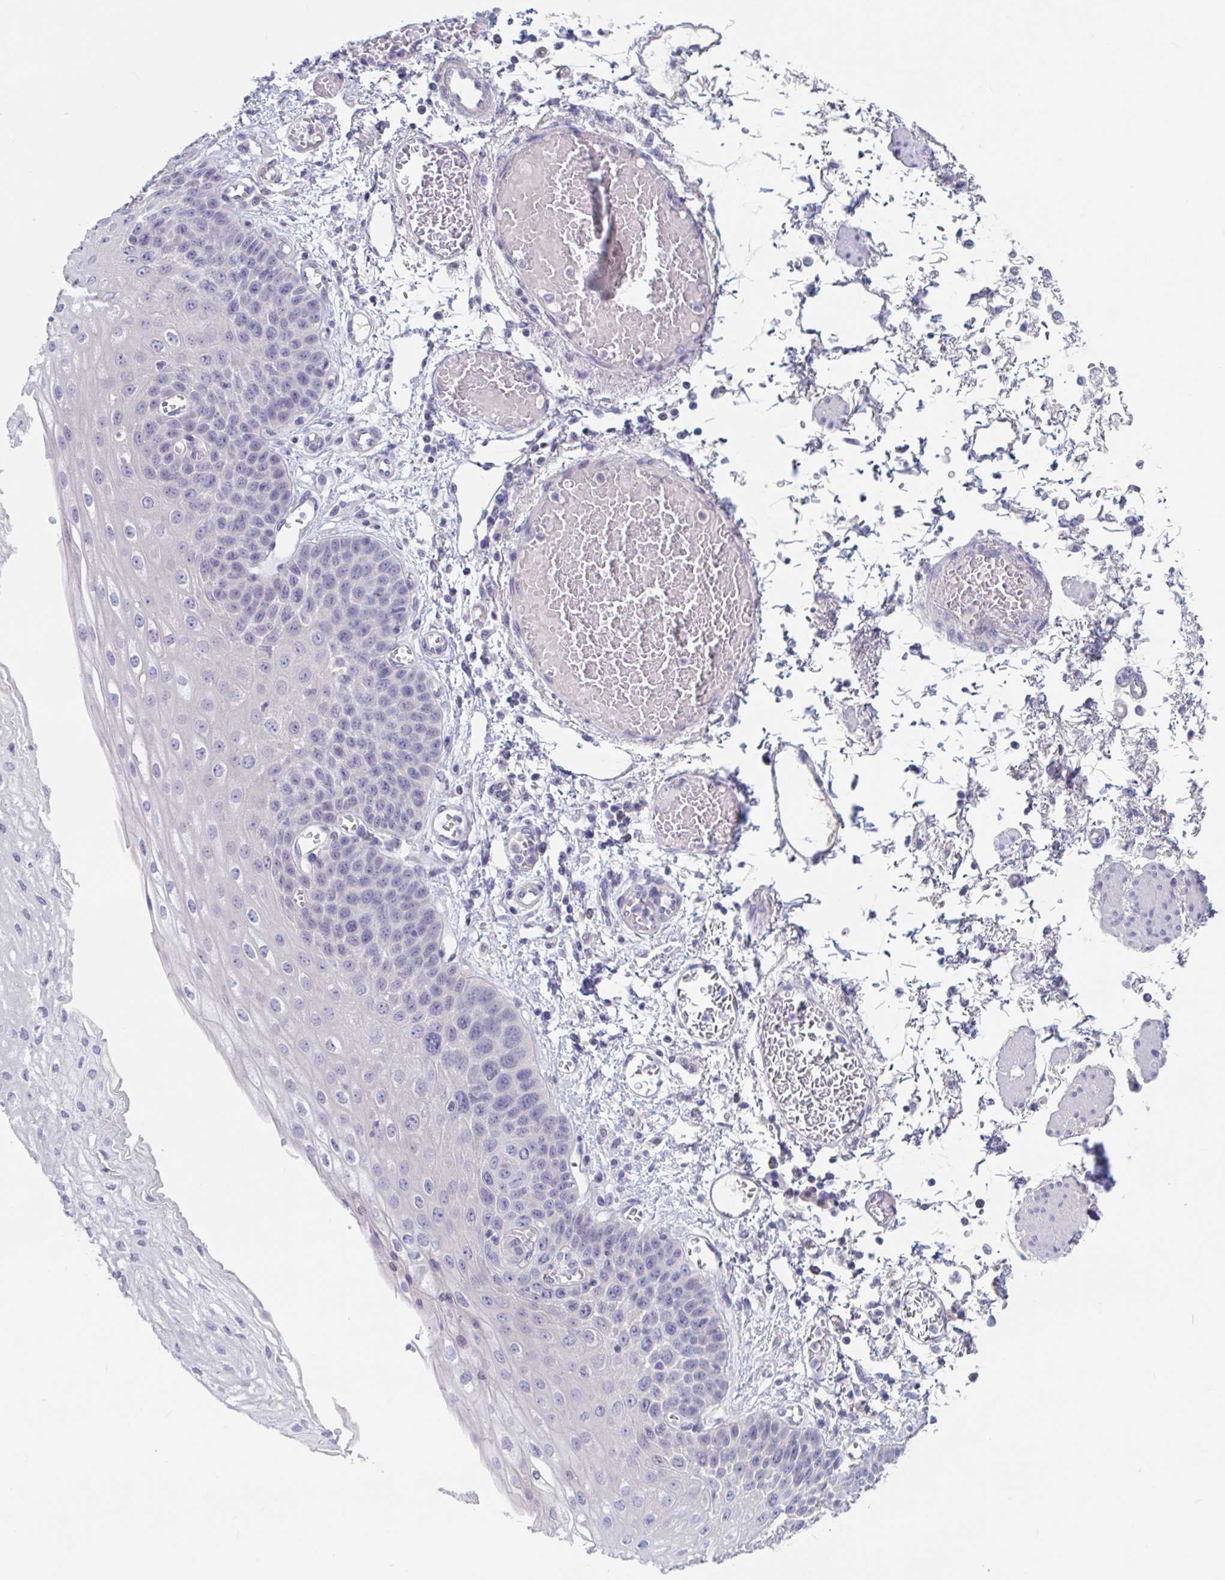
{"staining": {"intensity": "negative", "quantity": "none", "location": "none"}, "tissue": "esophagus", "cell_type": "Squamous epithelial cells", "image_type": "normal", "snomed": [{"axis": "morphology", "description": "Normal tissue, NOS"}, {"axis": "morphology", "description": "Adenocarcinoma, NOS"}, {"axis": "topography", "description": "Esophagus"}], "caption": "DAB (3,3'-diaminobenzidine) immunohistochemical staining of unremarkable esophagus shows no significant staining in squamous epithelial cells.", "gene": "UNKL", "patient": {"sex": "male", "age": 81}}